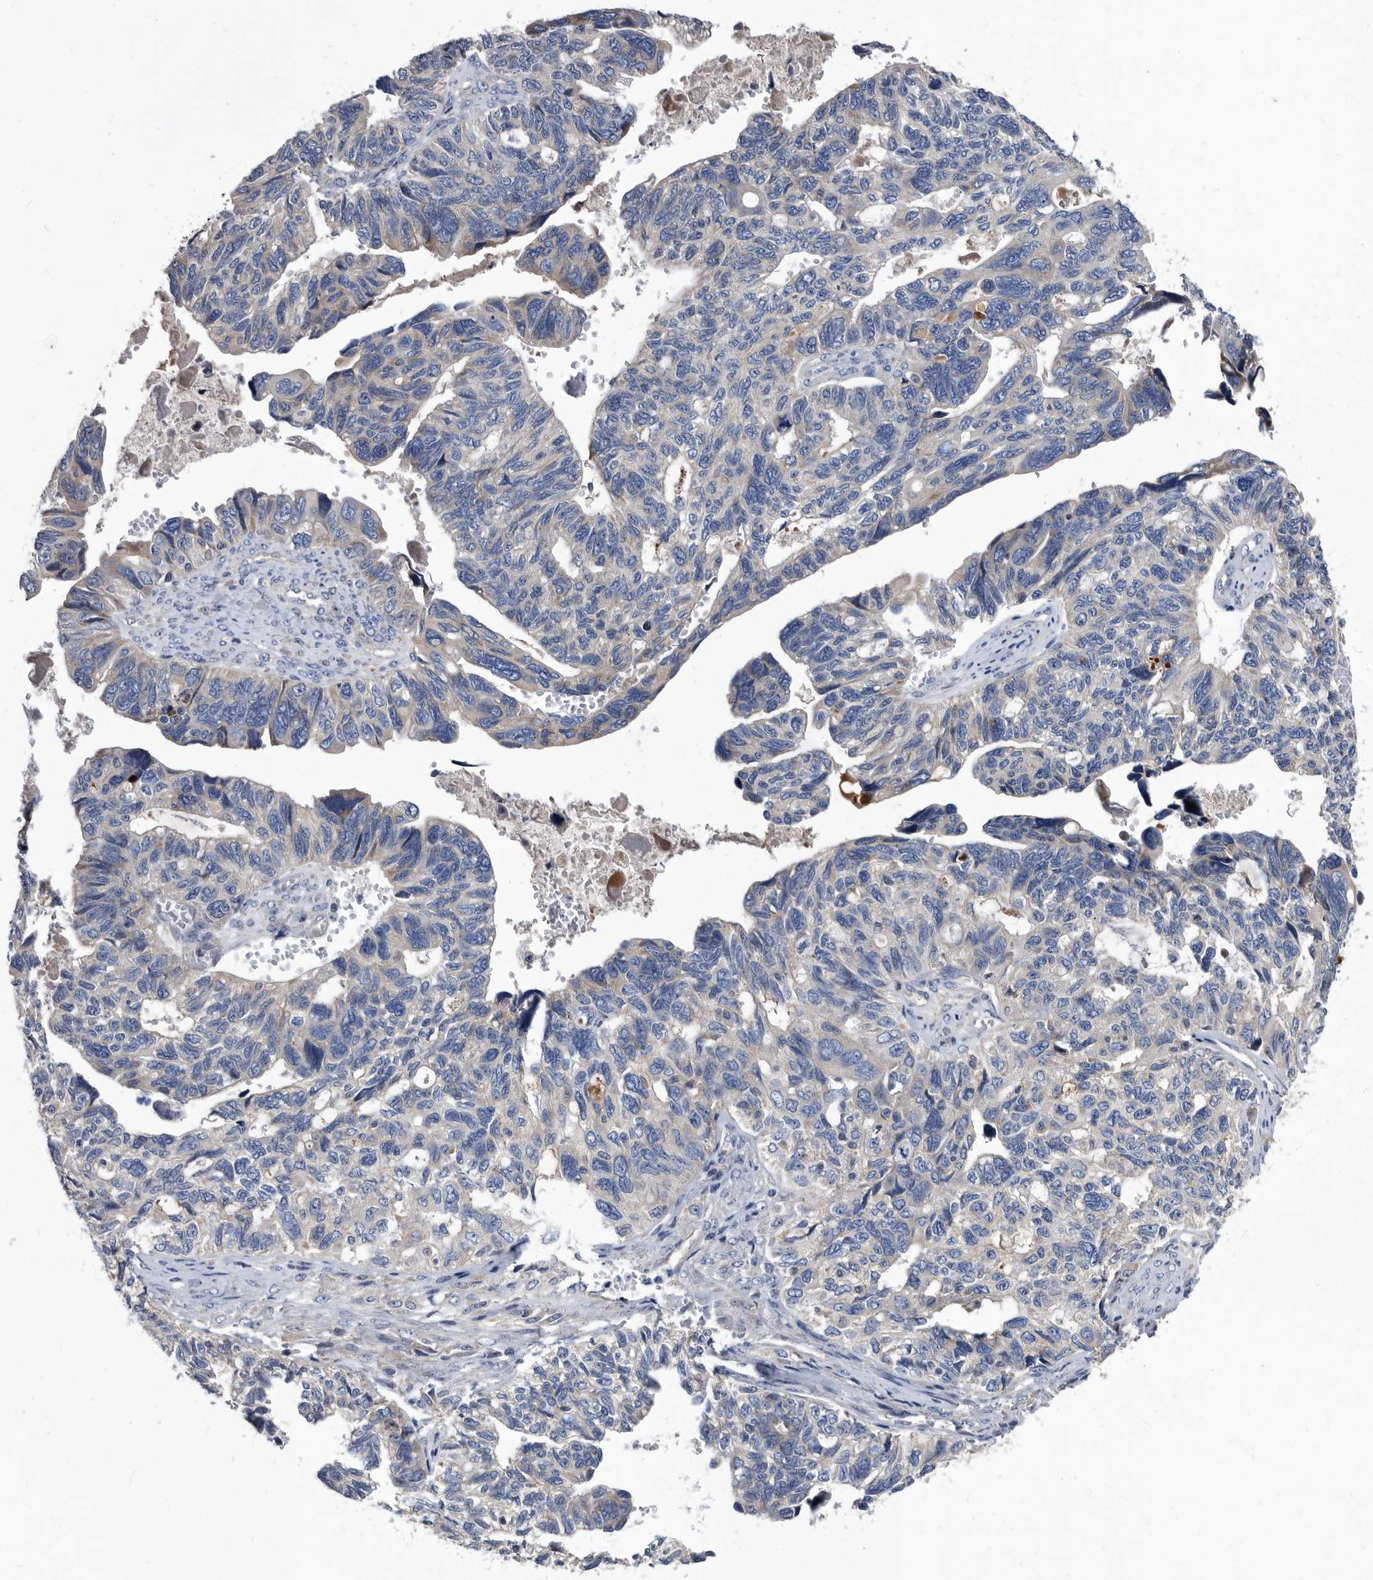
{"staining": {"intensity": "weak", "quantity": "<25%", "location": "cytoplasmic/membranous"}, "tissue": "ovarian cancer", "cell_type": "Tumor cells", "image_type": "cancer", "snomed": [{"axis": "morphology", "description": "Cystadenocarcinoma, serous, NOS"}, {"axis": "topography", "description": "Ovary"}], "caption": "The immunohistochemistry photomicrograph has no significant positivity in tumor cells of ovarian serous cystadenocarcinoma tissue. (IHC, brightfield microscopy, high magnification).", "gene": "DTNBP1", "patient": {"sex": "female", "age": 79}}